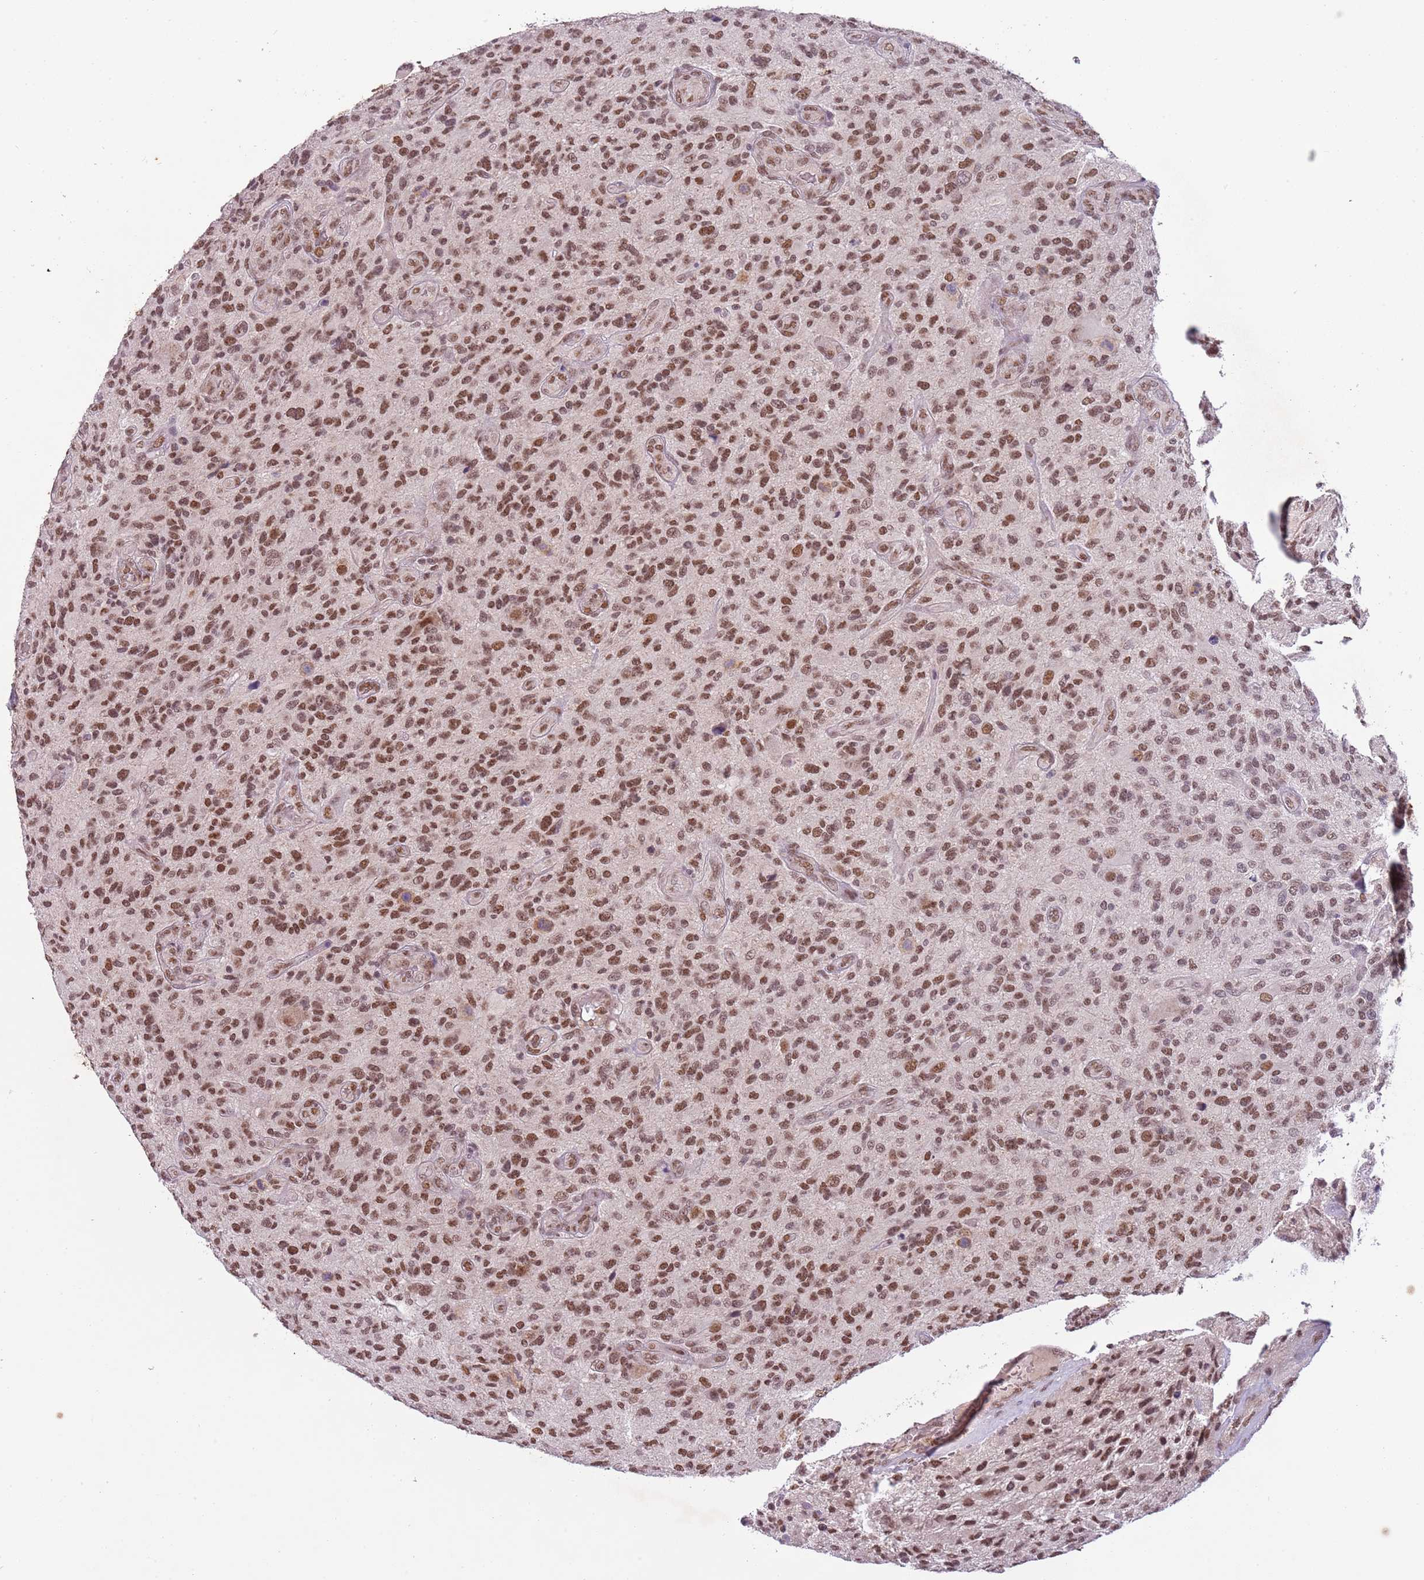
{"staining": {"intensity": "moderate", "quantity": ">75%", "location": "nuclear"}, "tissue": "glioma", "cell_type": "Tumor cells", "image_type": "cancer", "snomed": [{"axis": "morphology", "description": "Glioma, malignant, High grade"}, {"axis": "topography", "description": "Brain"}], "caption": "Immunohistochemistry (IHC) staining of glioma, which shows medium levels of moderate nuclear expression in approximately >75% of tumor cells indicating moderate nuclear protein positivity. The staining was performed using DAB (3,3'-diaminobenzidine) (brown) for protein detection and nuclei were counterstained in hematoxylin (blue).", "gene": "FAM120AOS", "patient": {"sex": "male", "age": 47}}